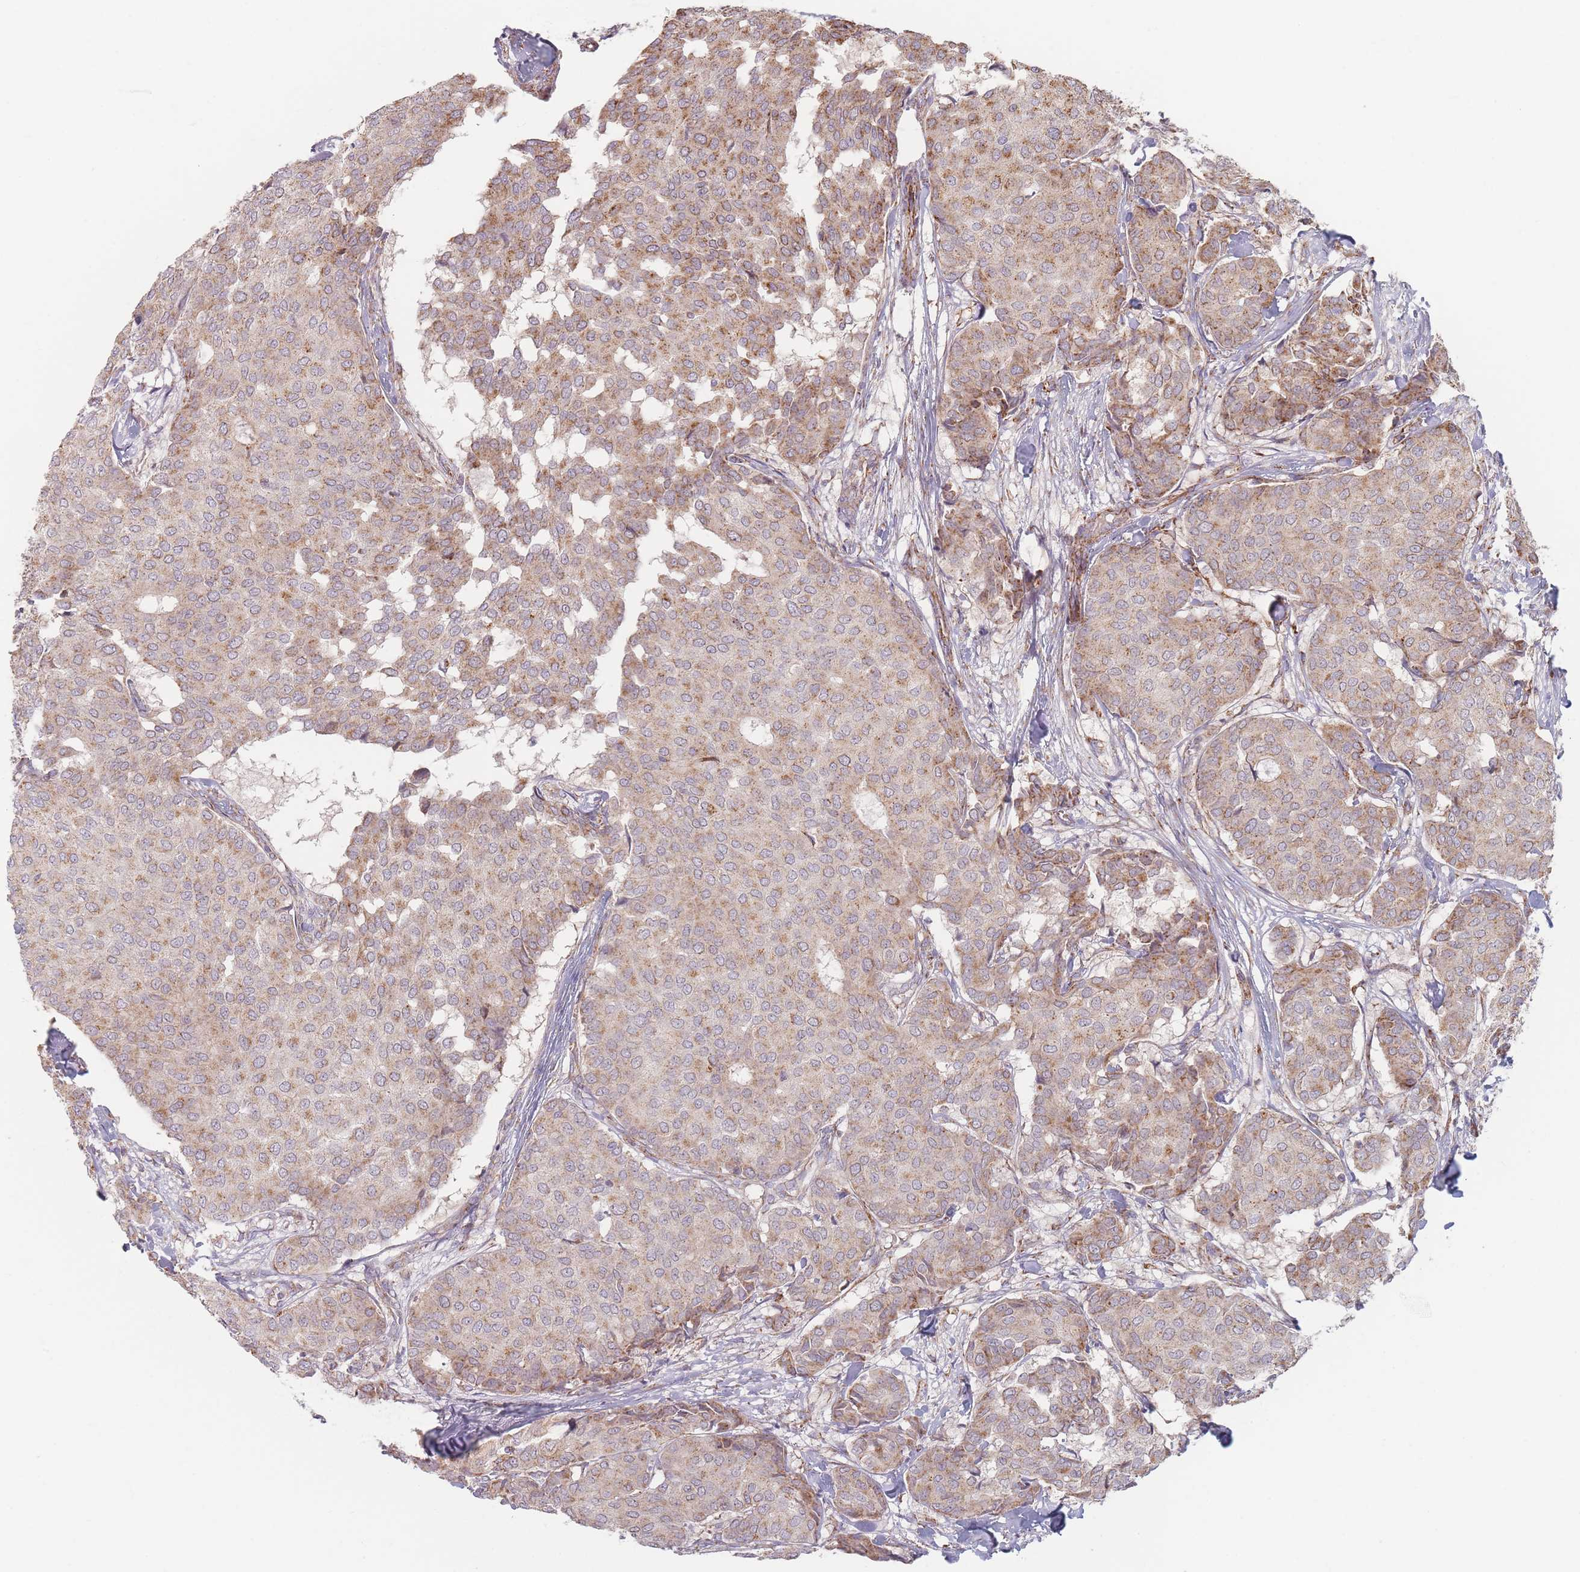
{"staining": {"intensity": "moderate", "quantity": ">75%", "location": "cytoplasmic/membranous"}, "tissue": "breast cancer", "cell_type": "Tumor cells", "image_type": "cancer", "snomed": [{"axis": "morphology", "description": "Duct carcinoma"}, {"axis": "topography", "description": "Breast"}], "caption": "Immunohistochemical staining of breast infiltrating ductal carcinoma demonstrates moderate cytoplasmic/membranous protein staining in about >75% of tumor cells. (DAB (3,3'-diaminobenzidine) IHC with brightfield microscopy, high magnification).", "gene": "ESRP2", "patient": {"sex": "female", "age": 75}}